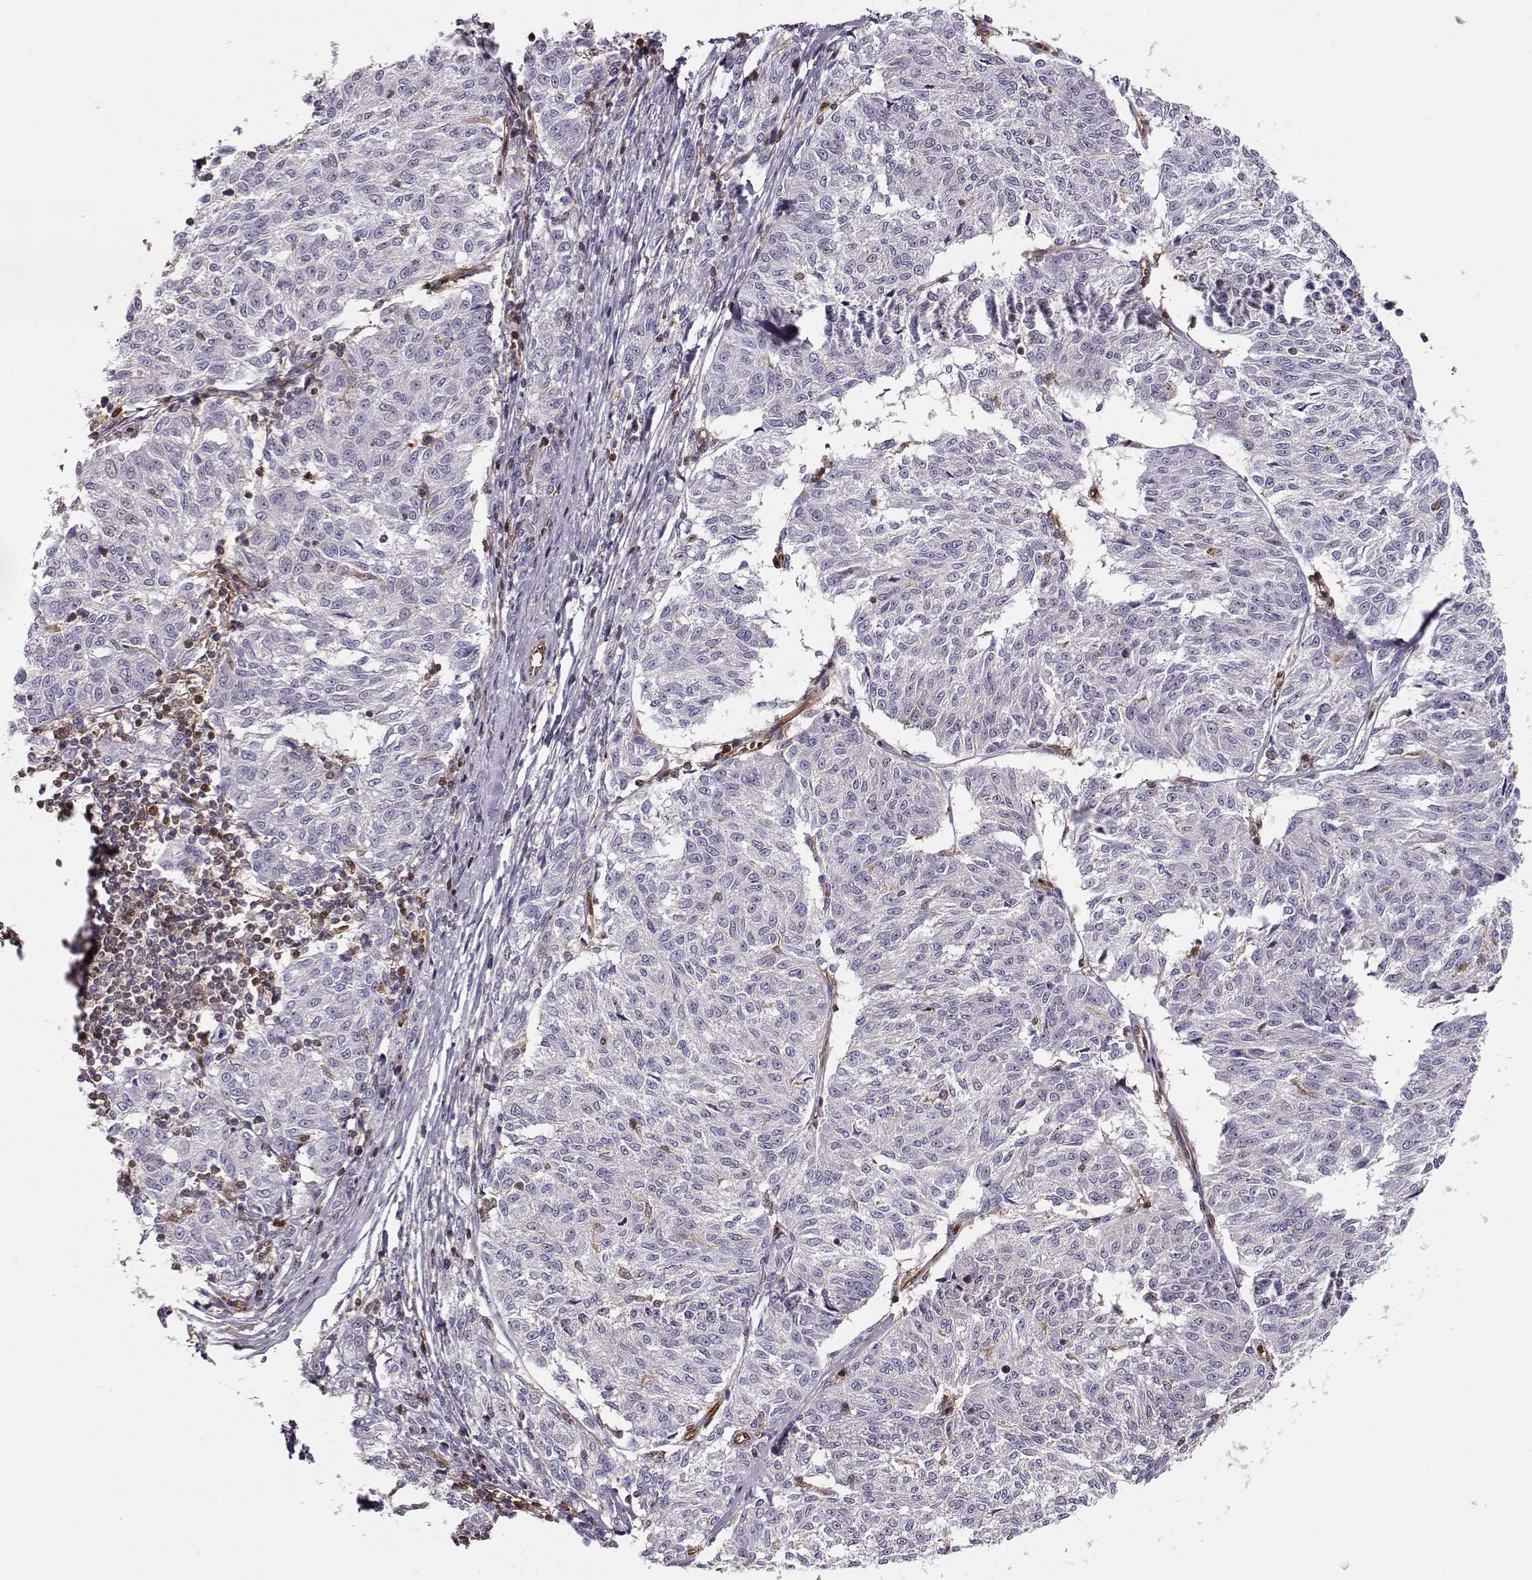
{"staining": {"intensity": "negative", "quantity": "none", "location": "none"}, "tissue": "melanoma", "cell_type": "Tumor cells", "image_type": "cancer", "snomed": [{"axis": "morphology", "description": "Malignant melanoma, NOS"}, {"axis": "topography", "description": "Skin"}], "caption": "Immunohistochemistry (IHC) of malignant melanoma displays no expression in tumor cells. Brightfield microscopy of immunohistochemistry stained with DAB (brown) and hematoxylin (blue), captured at high magnification.", "gene": "PNP", "patient": {"sex": "female", "age": 72}}